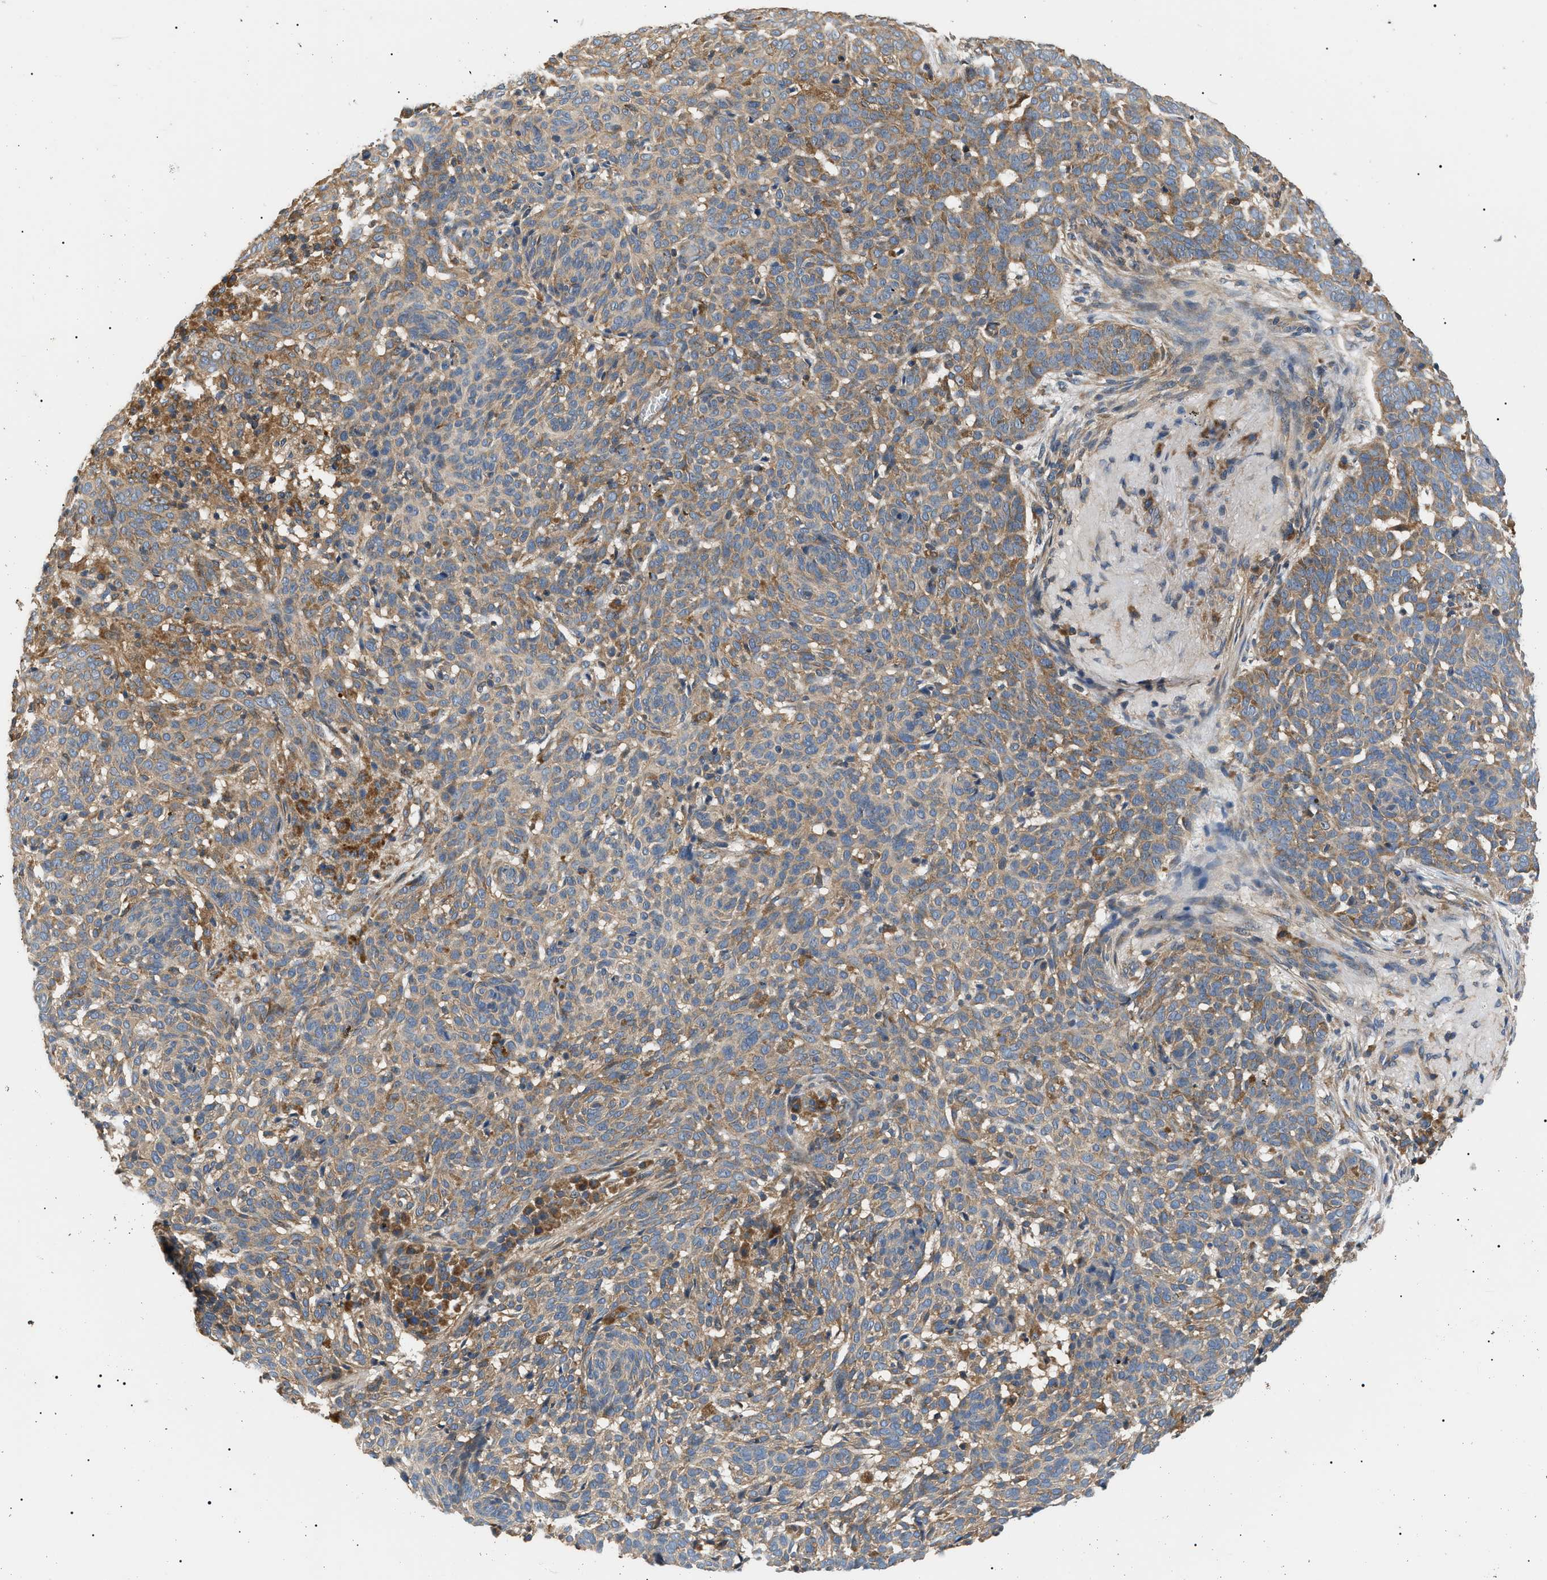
{"staining": {"intensity": "moderate", "quantity": ">75%", "location": "cytoplasmic/membranous"}, "tissue": "skin cancer", "cell_type": "Tumor cells", "image_type": "cancer", "snomed": [{"axis": "morphology", "description": "Basal cell carcinoma"}, {"axis": "topography", "description": "Skin"}], "caption": "DAB (3,3'-diaminobenzidine) immunohistochemical staining of human skin basal cell carcinoma demonstrates moderate cytoplasmic/membranous protein positivity in approximately >75% of tumor cells.", "gene": "PPM1B", "patient": {"sex": "male", "age": 85}}